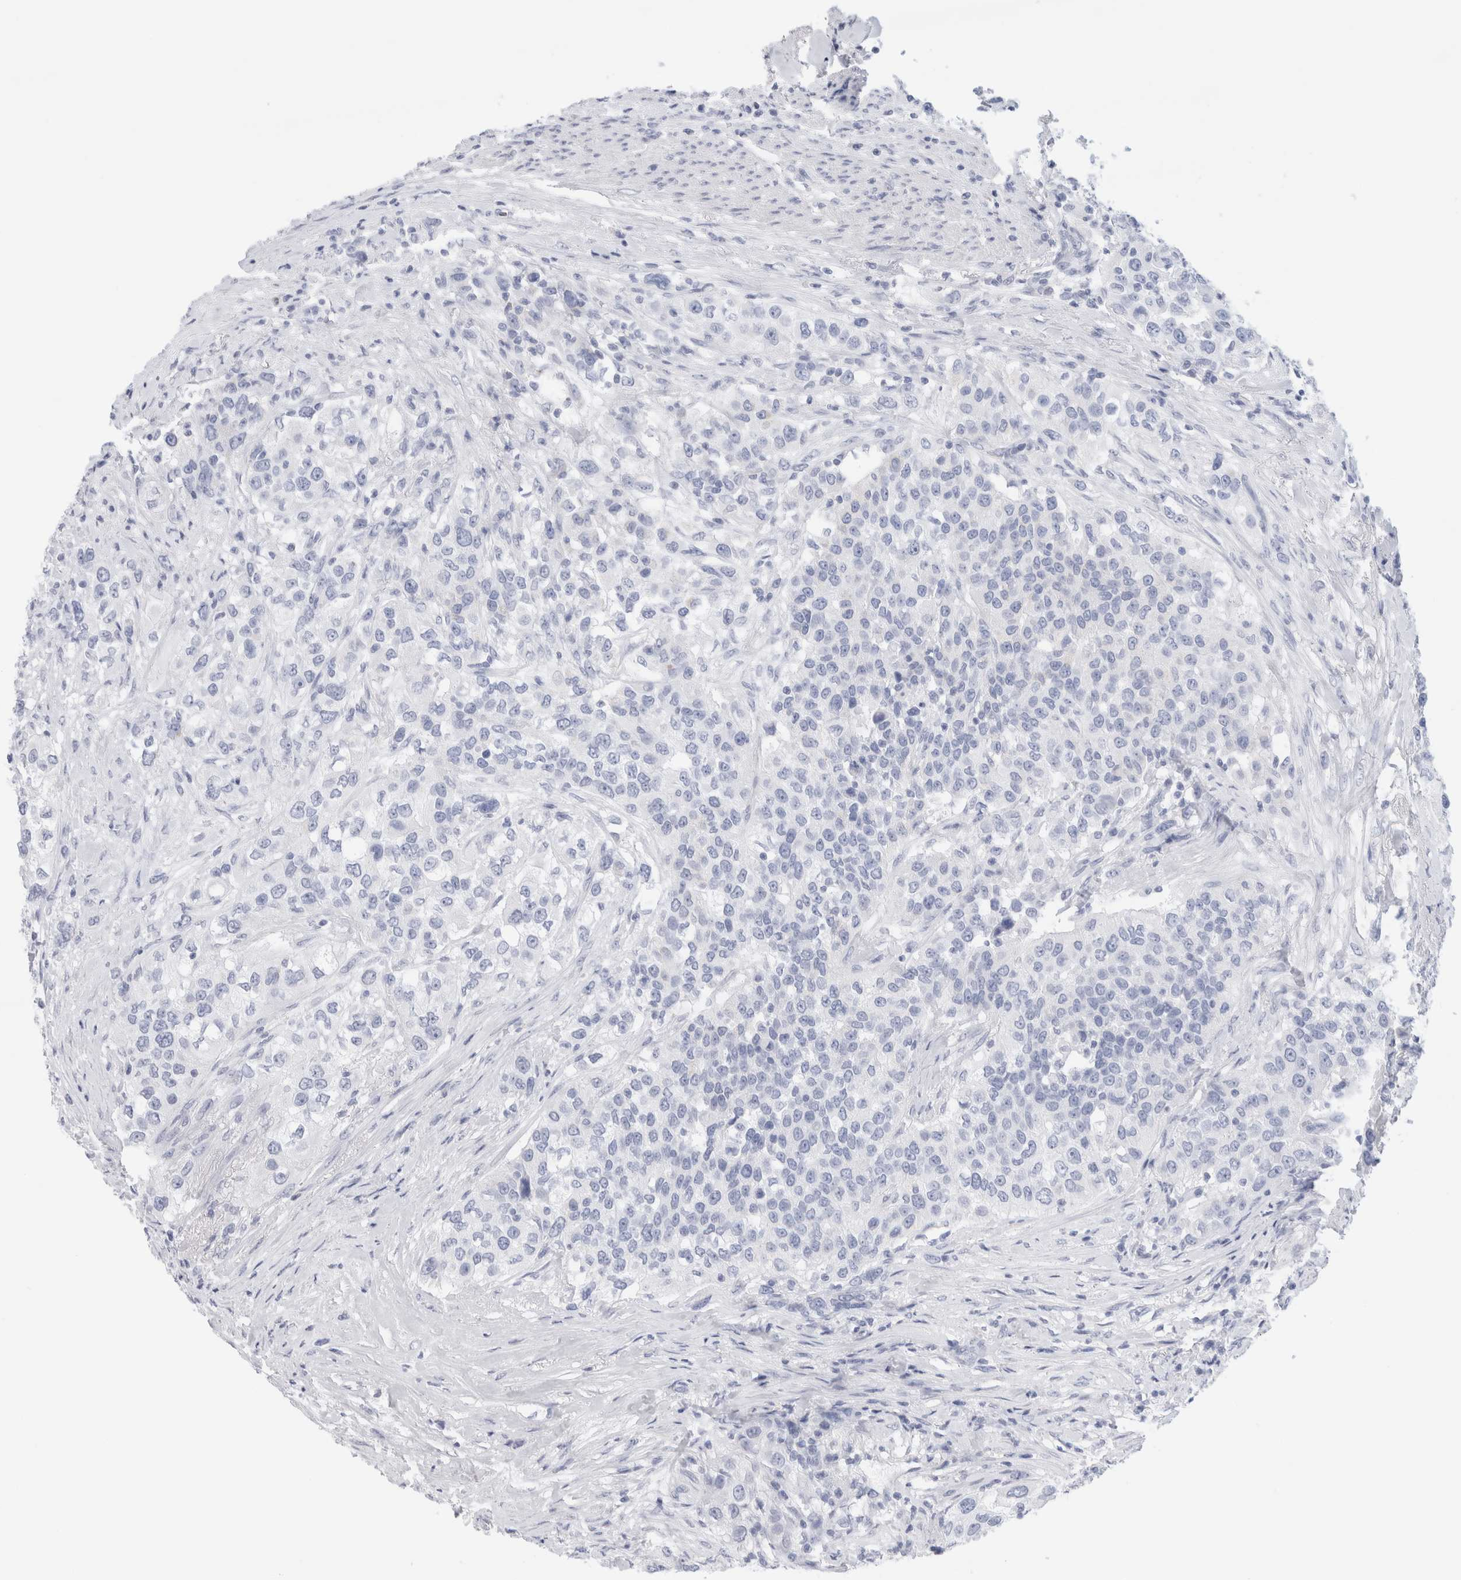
{"staining": {"intensity": "negative", "quantity": "none", "location": "none"}, "tissue": "urothelial cancer", "cell_type": "Tumor cells", "image_type": "cancer", "snomed": [{"axis": "morphology", "description": "Urothelial carcinoma, High grade"}, {"axis": "topography", "description": "Urinary bladder"}], "caption": "This is an IHC histopathology image of urothelial cancer. There is no expression in tumor cells.", "gene": "ECHDC2", "patient": {"sex": "female", "age": 80}}